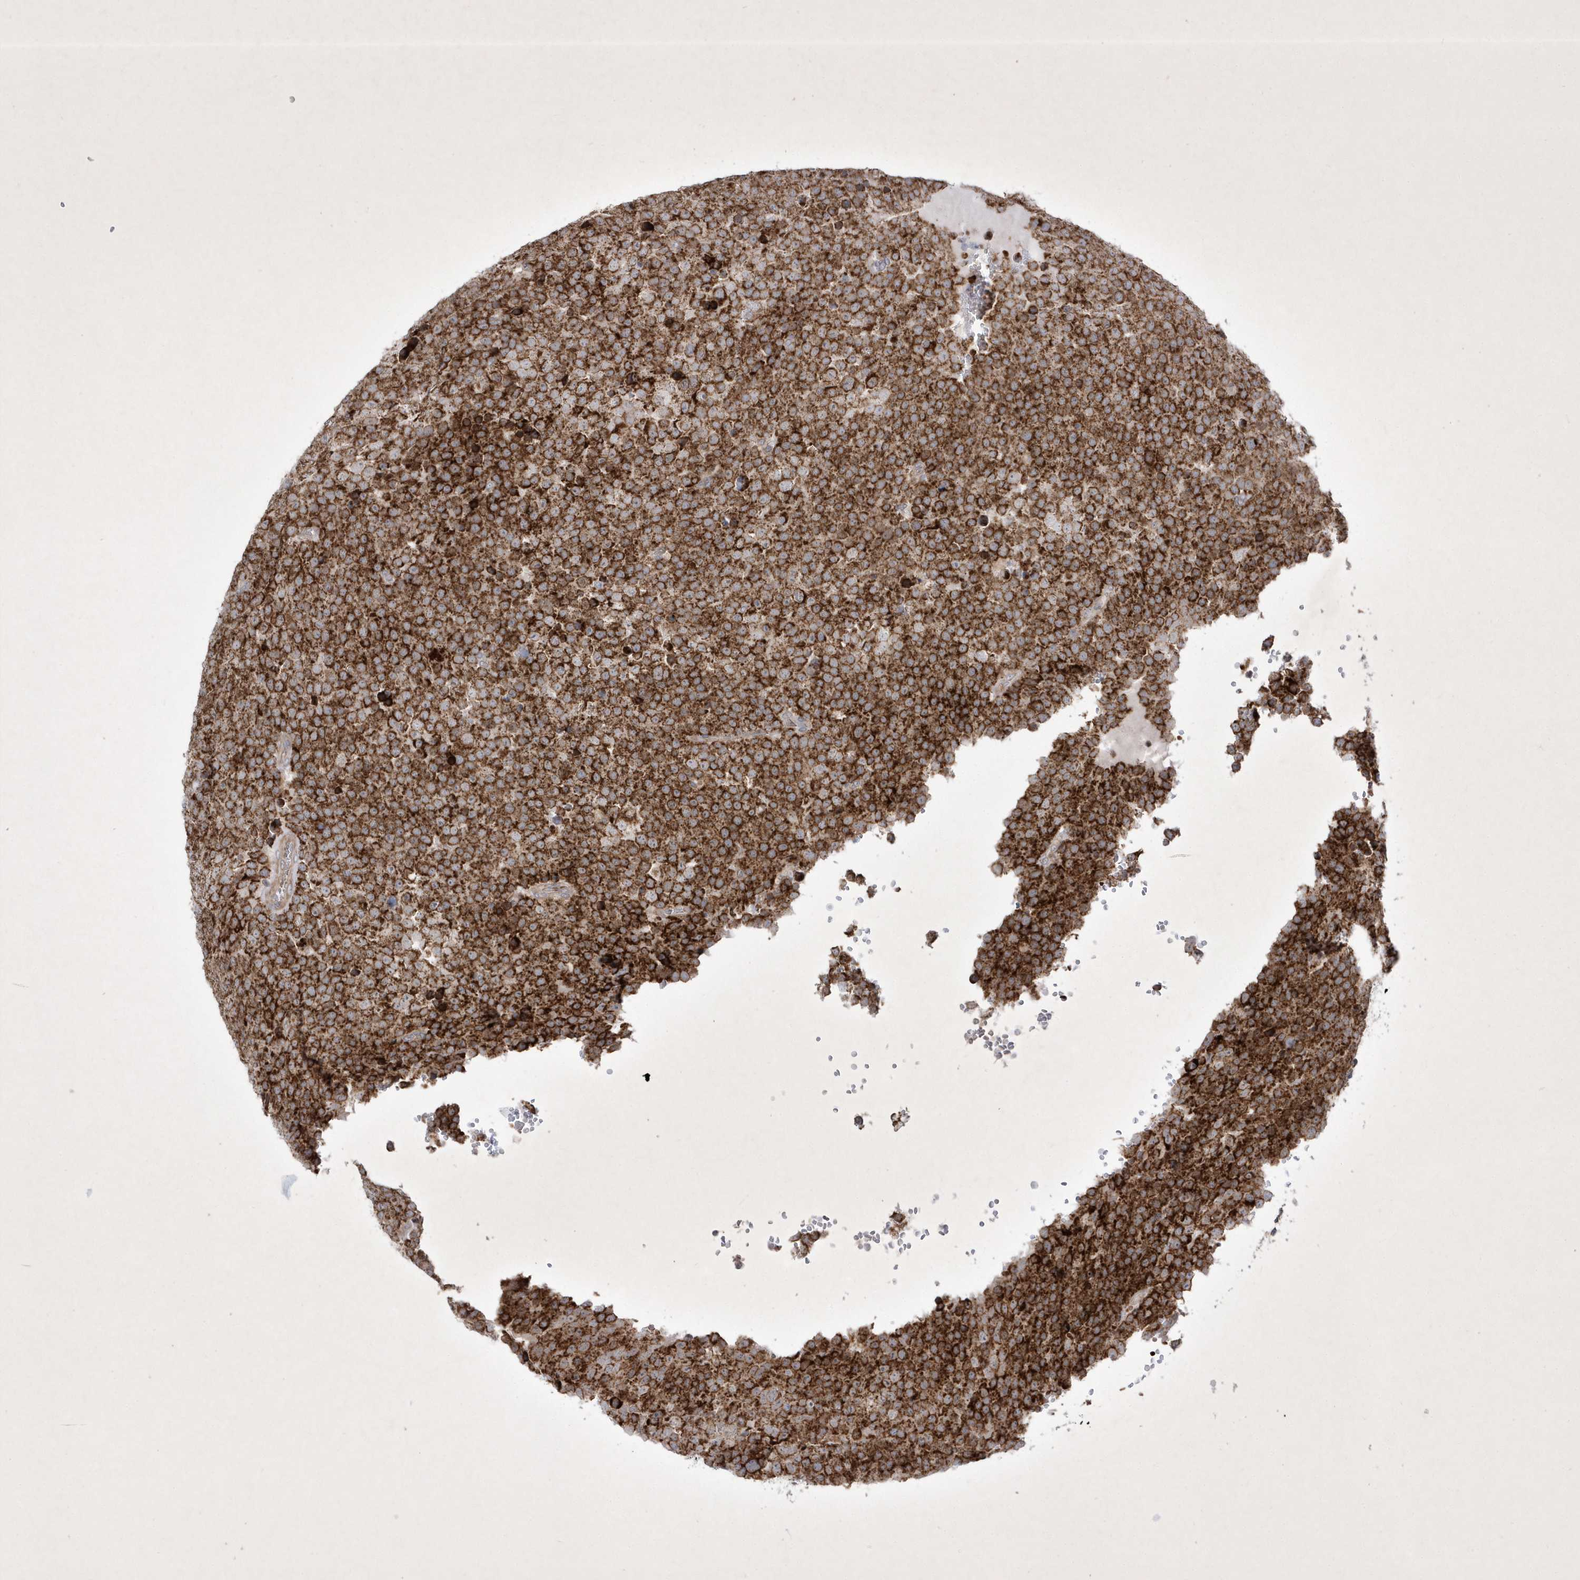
{"staining": {"intensity": "strong", "quantity": ">75%", "location": "cytoplasmic/membranous"}, "tissue": "testis cancer", "cell_type": "Tumor cells", "image_type": "cancer", "snomed": [{"axis": "morphology", "description": "Seminoma, NOS"}, {"axis": "topography", "description": "Testis"}], "caption": "A high amount of strong cytoplasmic/membranous positivity is identified in approximately >75% of tumor cells in testis cancer tissue.", "gene": "OPA1", "patient": {"sex": "male", "age": 71}}